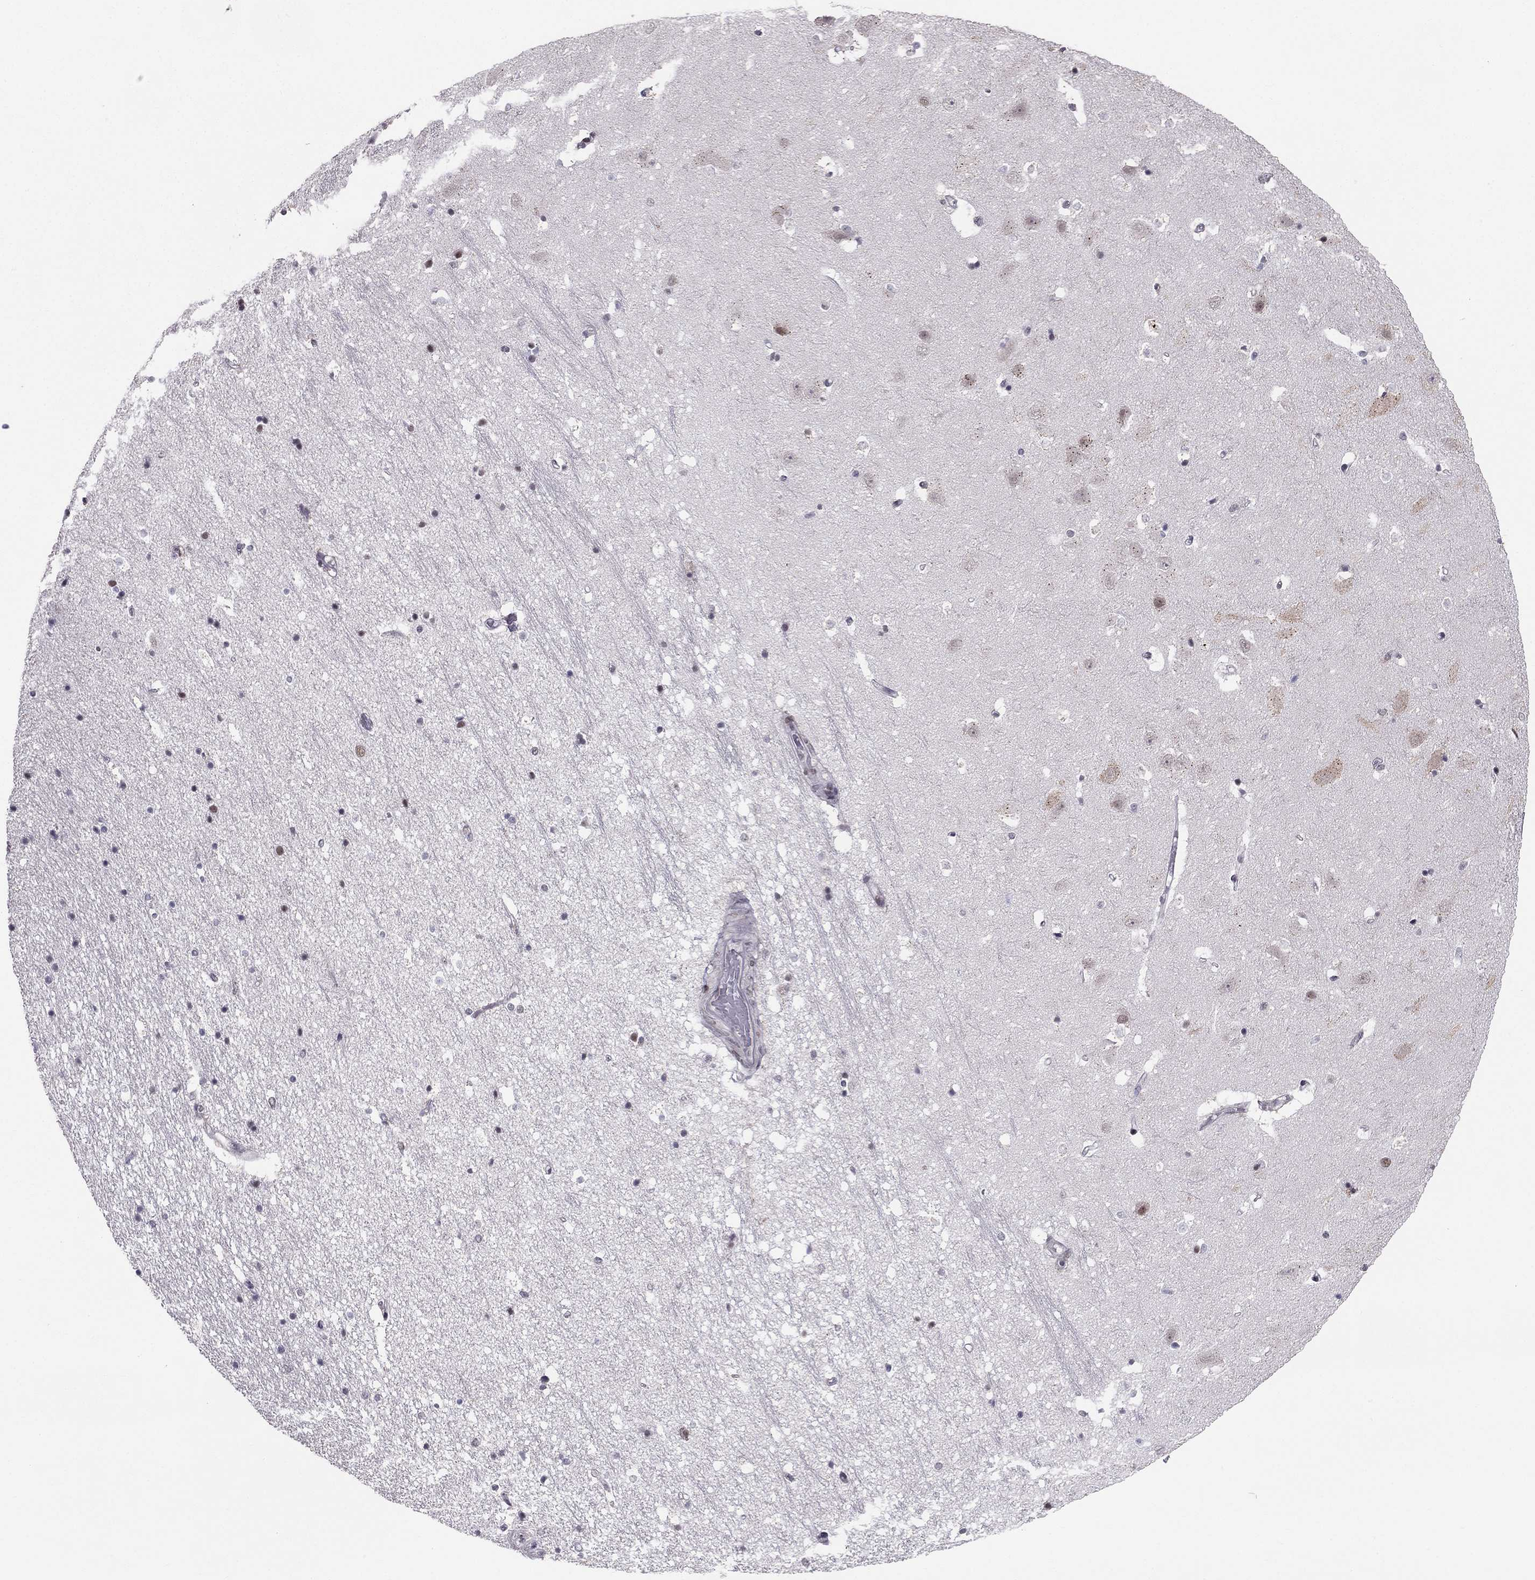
{"staining": {"intensity": "negative", "quantity": "none", "location": "none"}, "tissue": "hippocampus", "cell_type": "Glial cells", "image_type": "normal", "snomed": [{"axis": "morphology", "description": "Normal tissue, NOS"}, {"axis": "topography", "description": "Hippocampus"}], "caption": "High magnification brightfield microscopy of benign hippocampus stained with DAB (3,3'-diaminobenzidine) (brown) and counterstained with hematoxylin (blue): glial cells show no significant staining.", "gene": "RPRD2", "patient": {"sex": "male", "age": 44}}